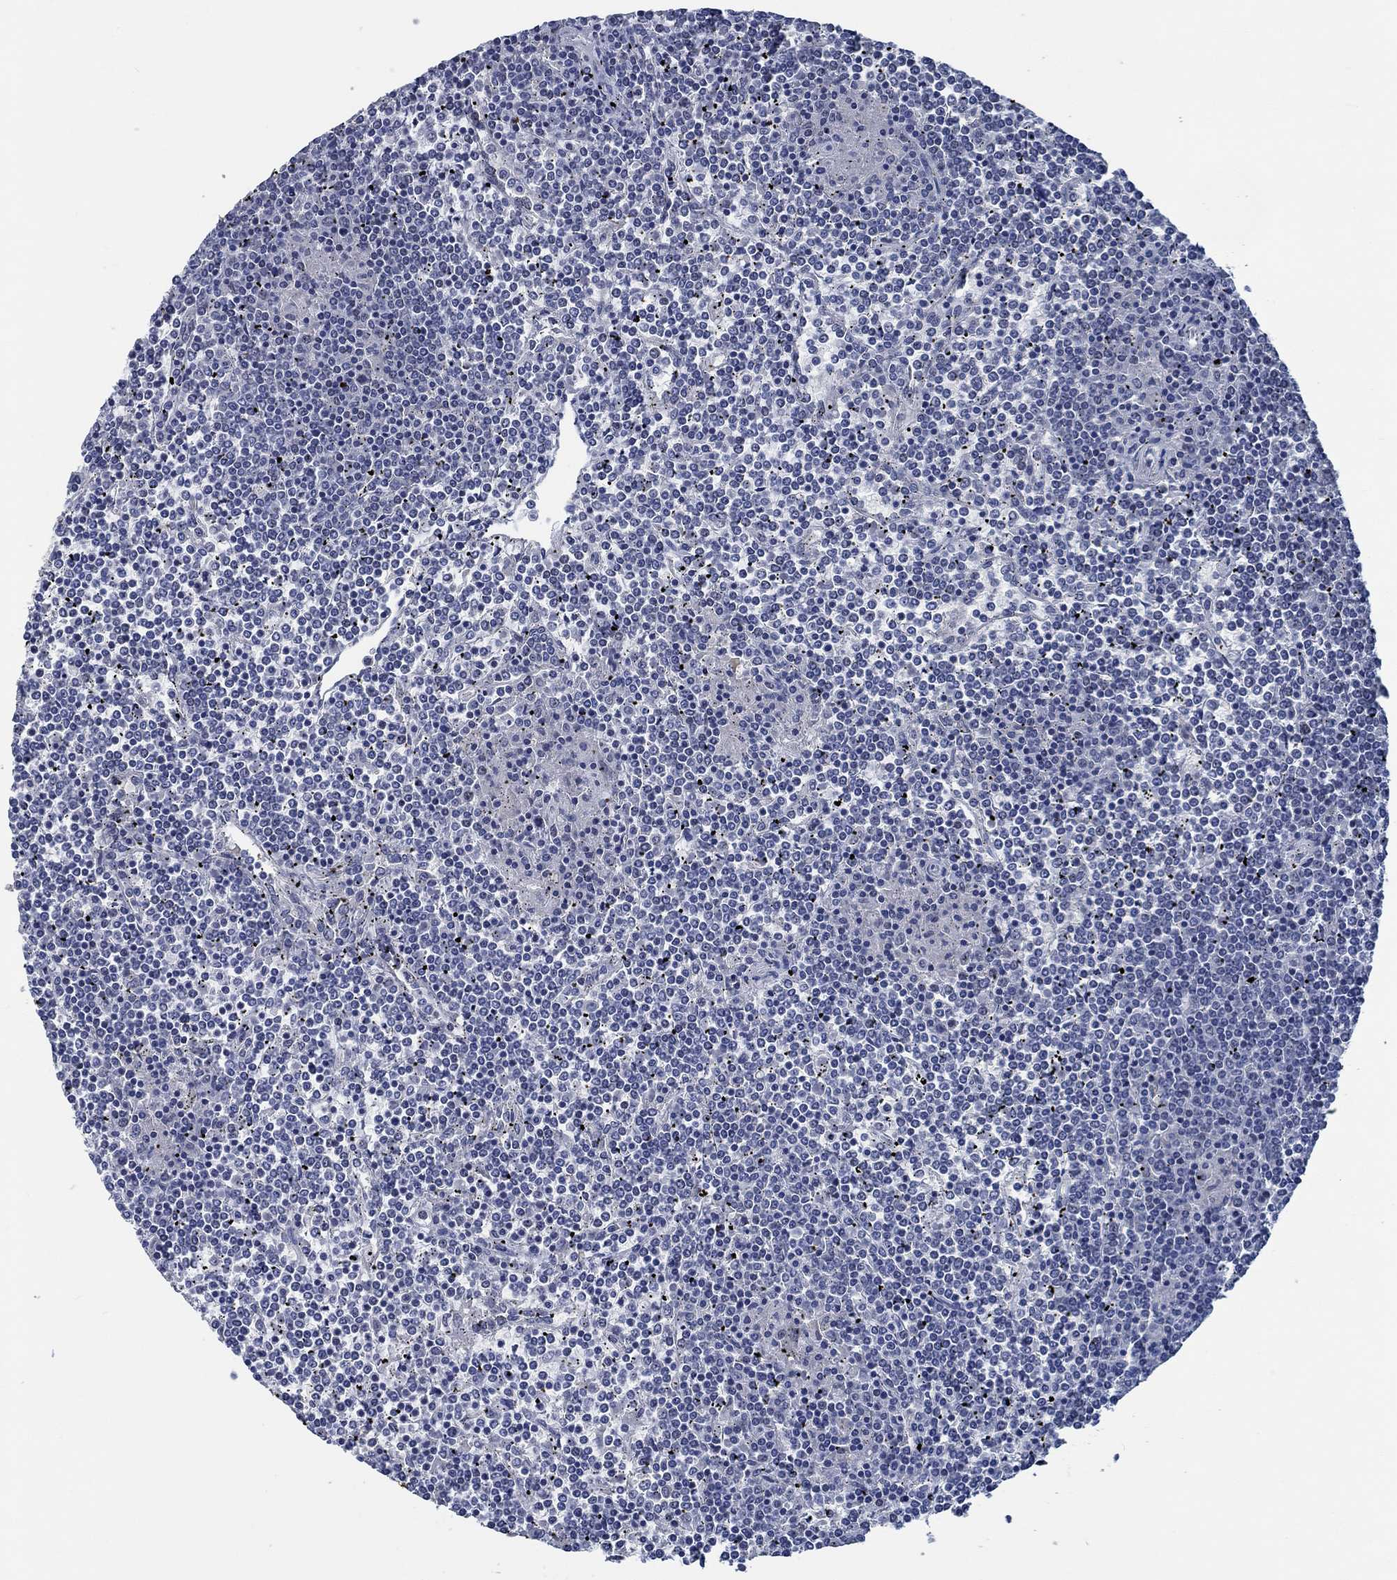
{"staining": {"intensity": "negative", "quantity": "none", "location": "none"}, "tissue": "lymphoma", "cell_type": "Tumor cells", "image_type": "cancer", "snomed": [{"axis": "morphology", "description": "Malignant lymphoma, non-Hodgkin's type, Low grade"}, {"axis": "topography", "description": "Spleen"}], "caption": "IHC of lymphoma shows no positivity in tumor cells. (Brightfield microscopy of DAB immunohistochemistry at high magnification).", "gene": "OBSCN", "patient": {"sex": "female", "age": 19}}